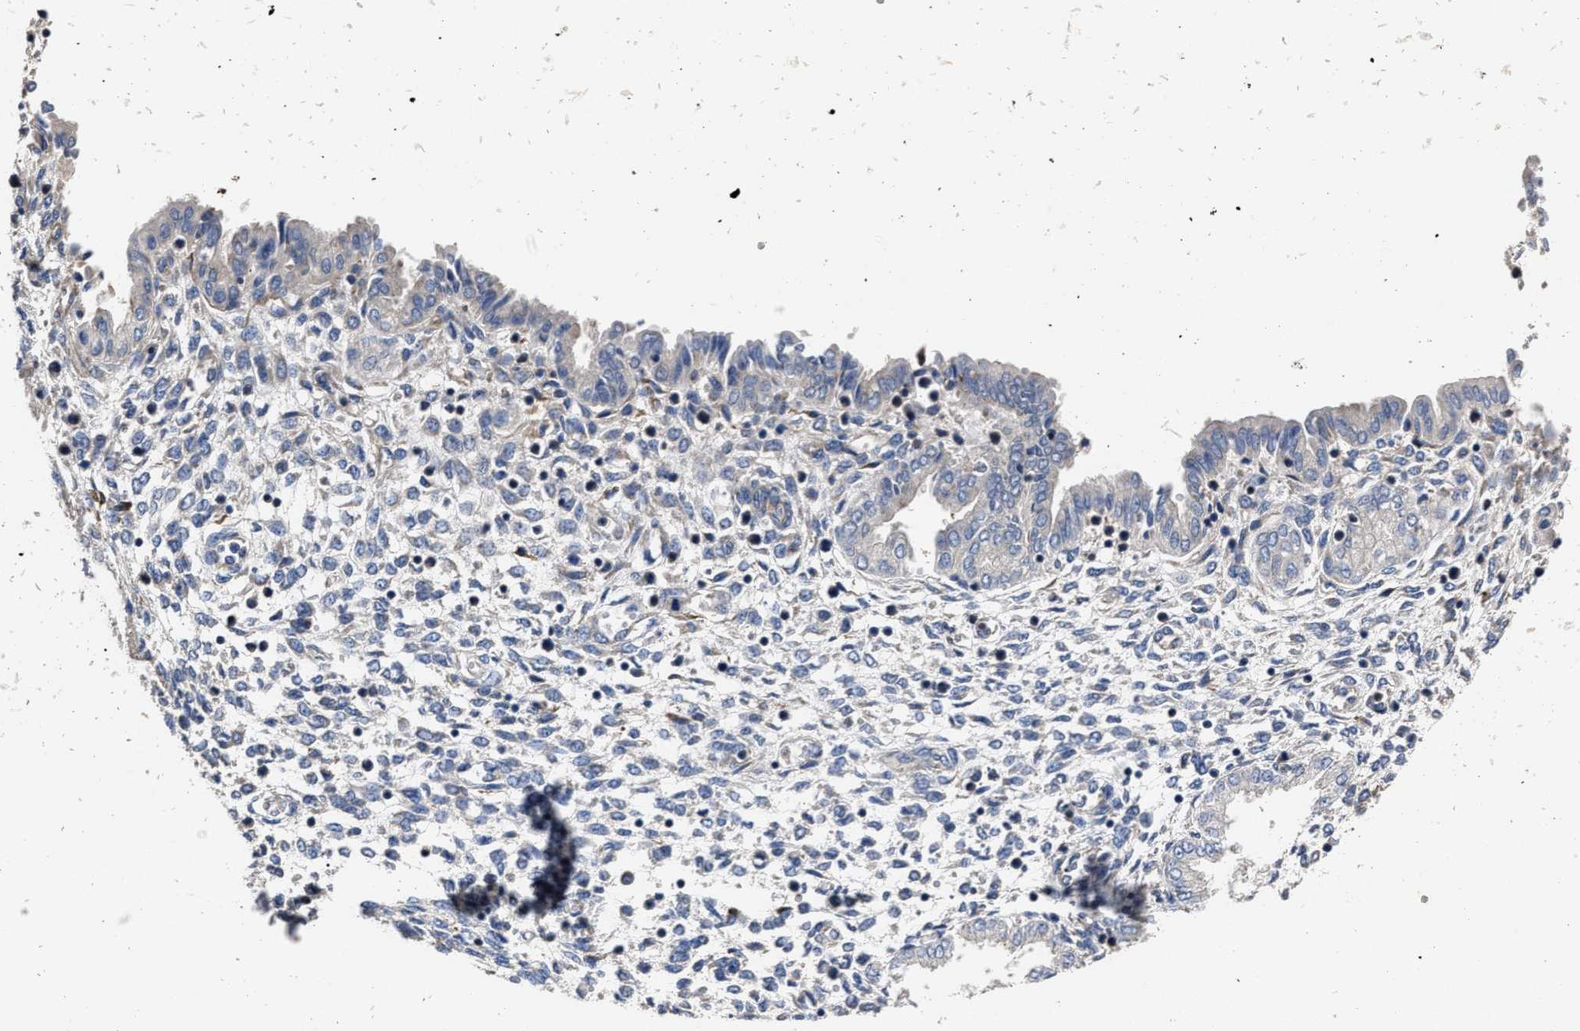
{"staining": {"intensity": "negative", "quantity": "none", "location": "none"}, "tissue": "endometrium", "cell_type": "Cells in endometrial stroma", "image_type": "normal", "snomed": [{"axis": "morphology", "description": "Normal tissue, NOS"}, {"axis": "topography", "description": "Endometrium"}], "caption": "Immunohistochemistry (IHC) image of unremarkable endometrium: endometrium stained with DAB reveals no significant protein expression in cells in endometrial stroma.", "gene": "TSPAN33", "patient": {"sex": "female", "age": 33}}